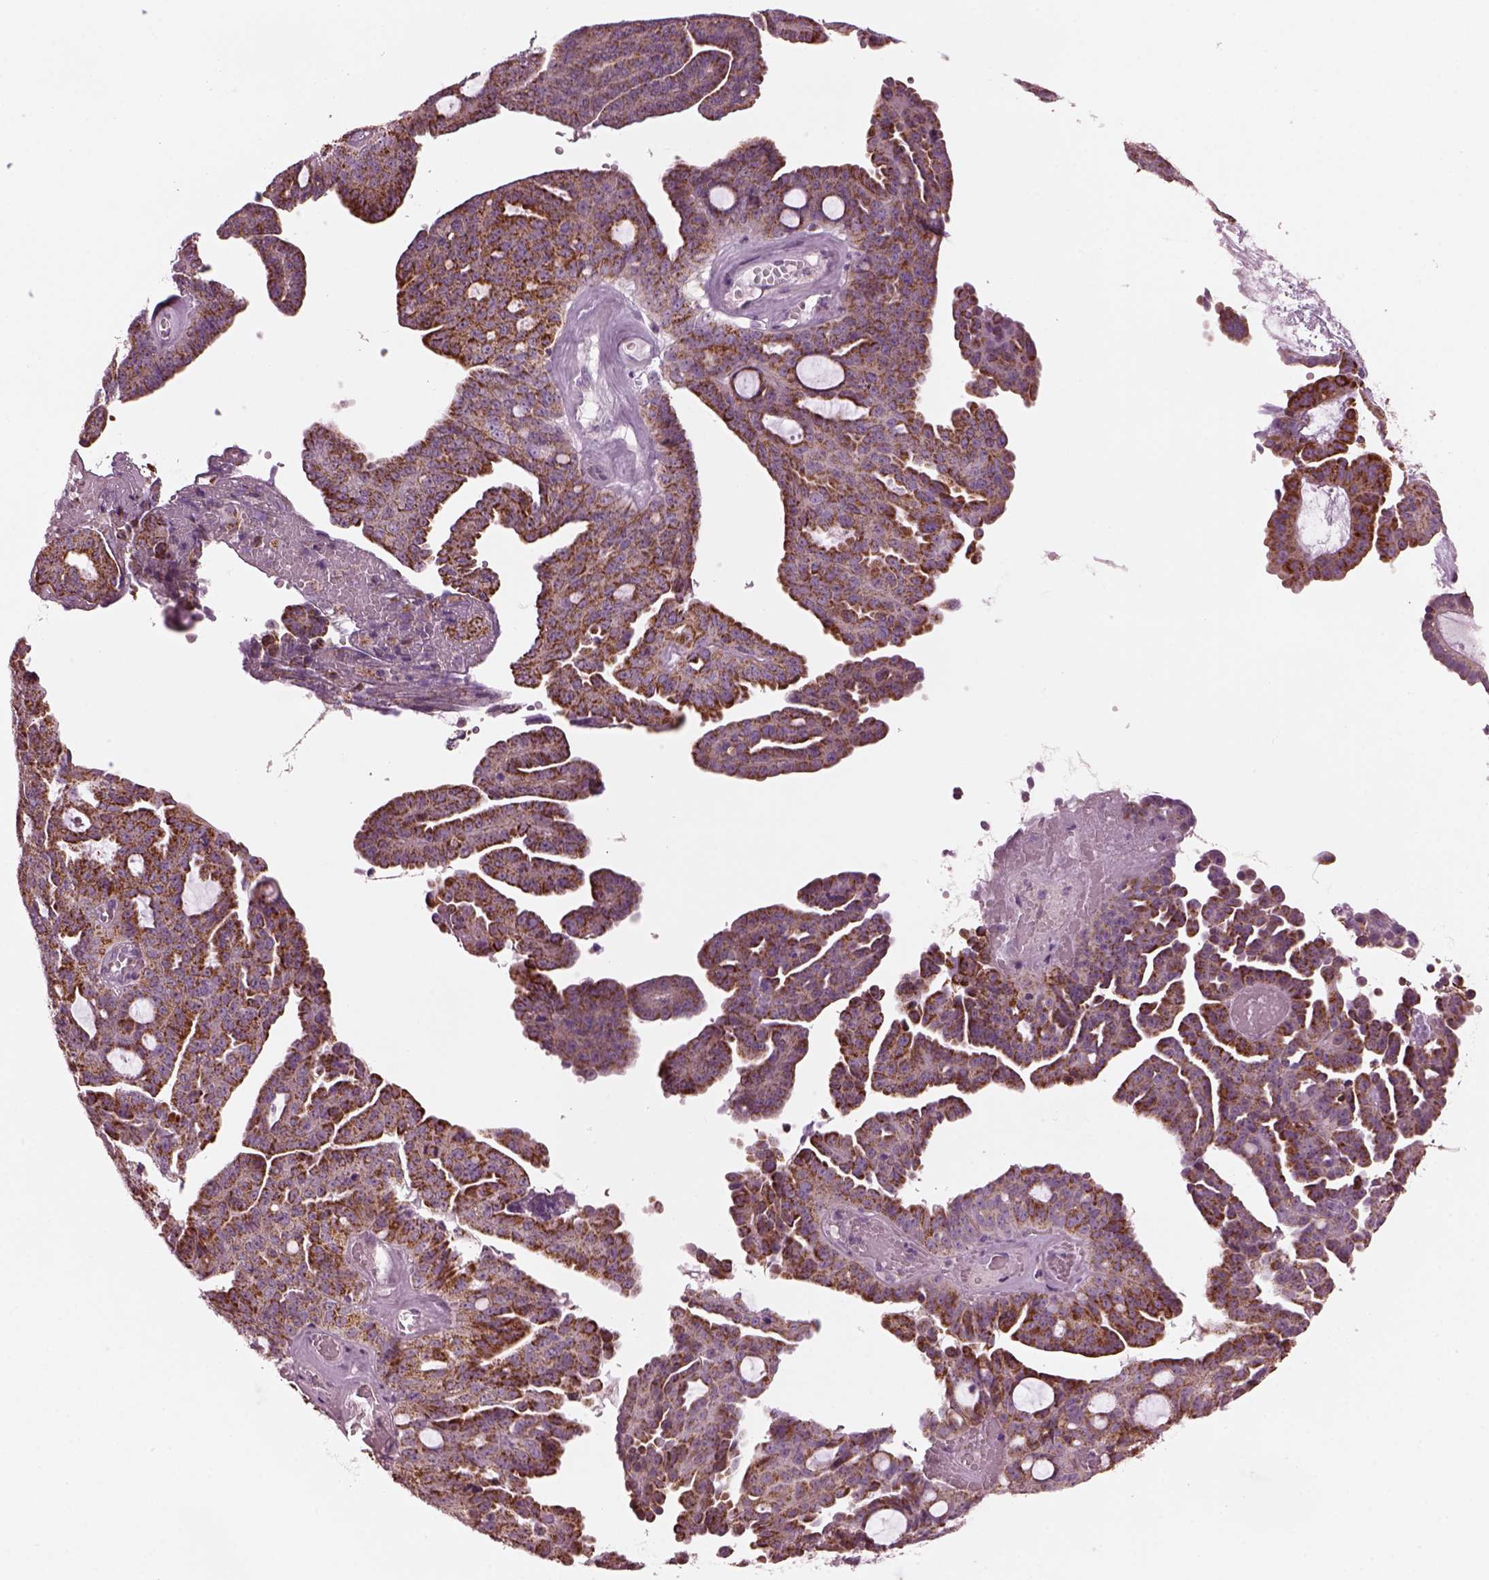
{"staining": {"intensity": "strong", "quantity": ">75%", "location": "cytoplasmic/membranous"}, "tissue": "ovarian cancer", "cell_type": "Tumor cells", "image_type": "cancer", "snomed": [{"axis": "morphology", "description": "Cystadenocarcinoma, serous, NOS"}, {"axis": "topography", "description": "Ovary"}], "caption": "IHC histopathology image of neoplastic tissue: ovarian cancer stained using IHC reveals high levels of strong protein expression localized specifically in the cytoplasmic/membranous of tumor cells, appearing as a cytoplasmic/membranous brown color.", "gene": "RIMS2", "patient": {"sex": "female", "age": 71}}